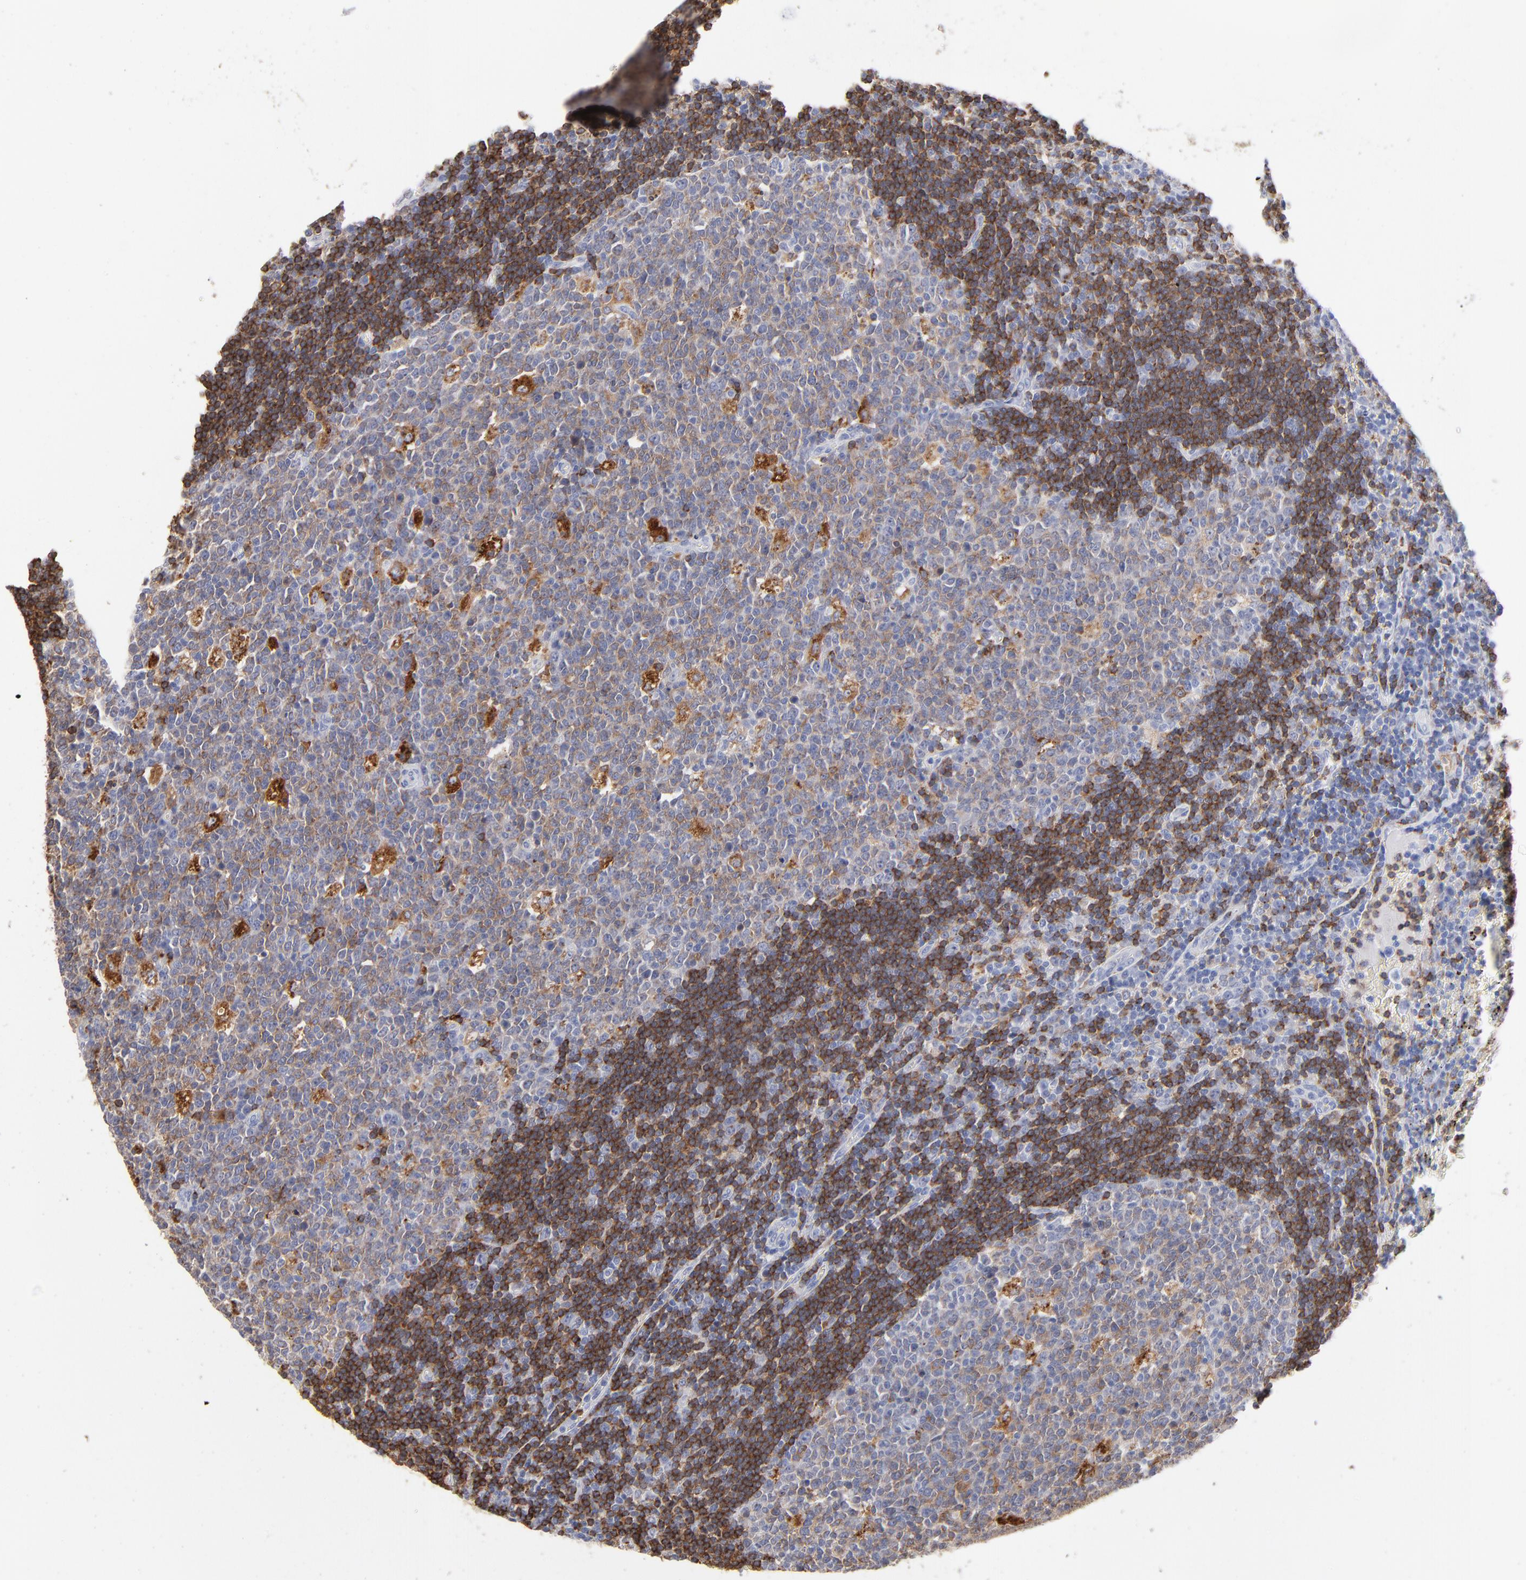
{"staining": {"intensity": "moderate", "quantity": "25%-75%", "location": "cytoplasmic/membranous"}, "tissue": "lymph node", "cell_type": "Germinal center cells", "image_type": "normal", "snomed": [{"axis": "morphology", "description": "Normal tissue, NOS"}, {"axis": "topography", "description": "Lymph node"}, {"axis": "topography", "description": "Salivary gland"}], "caption": "Immunohistochemistry (IHC) micrograph of normal lymph node stained for a protein (brown), which demonstrates medium levels of moderate cytoplasmic/membranous positivity in approximately 25%-75% of germinal center cells.", "gene": "CD180", "patient": {"sex": "male", "age": 8}}